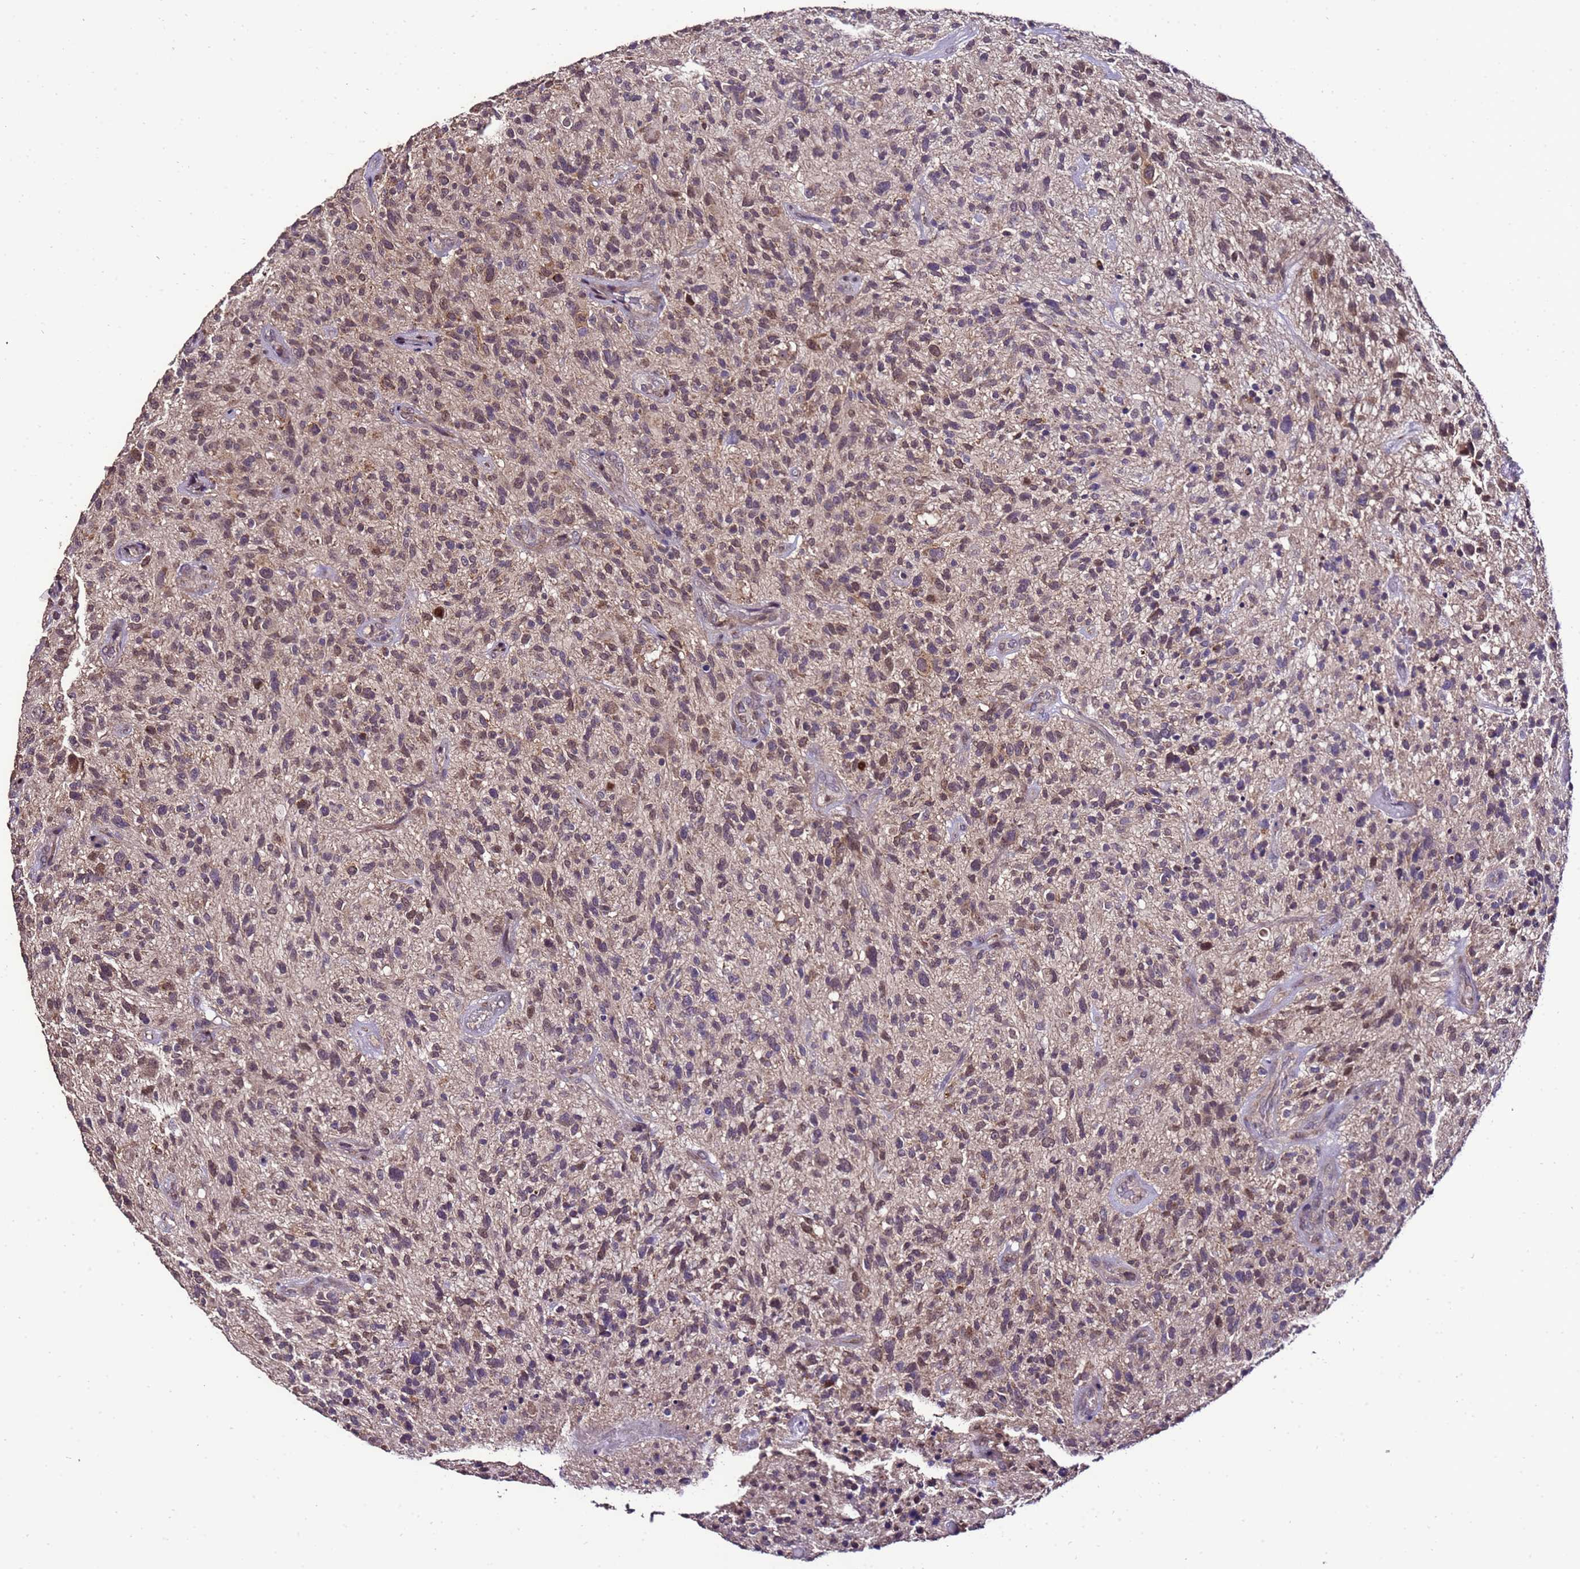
{"staining": {"intensity": "moderate", "quantity": "25%-75%", "location": "cytoplasmic/membranous"}, "tissue": "glioma", "cell_type": "Tumor cells", "image_type": "cancer", "snomed": [{"axis": "morphology", "description": "Glioma, malignant, High grade"}, {"axis": "topography", "description": "Brain"}], "caption": "Malignant high-grade glioma stained with IHC reveals moderate cytoplasmic/membranous staining in about 25%-75% of tumor cells.", "gene": "ZNF329", "patient": {"sex": "male", "age": 47}}